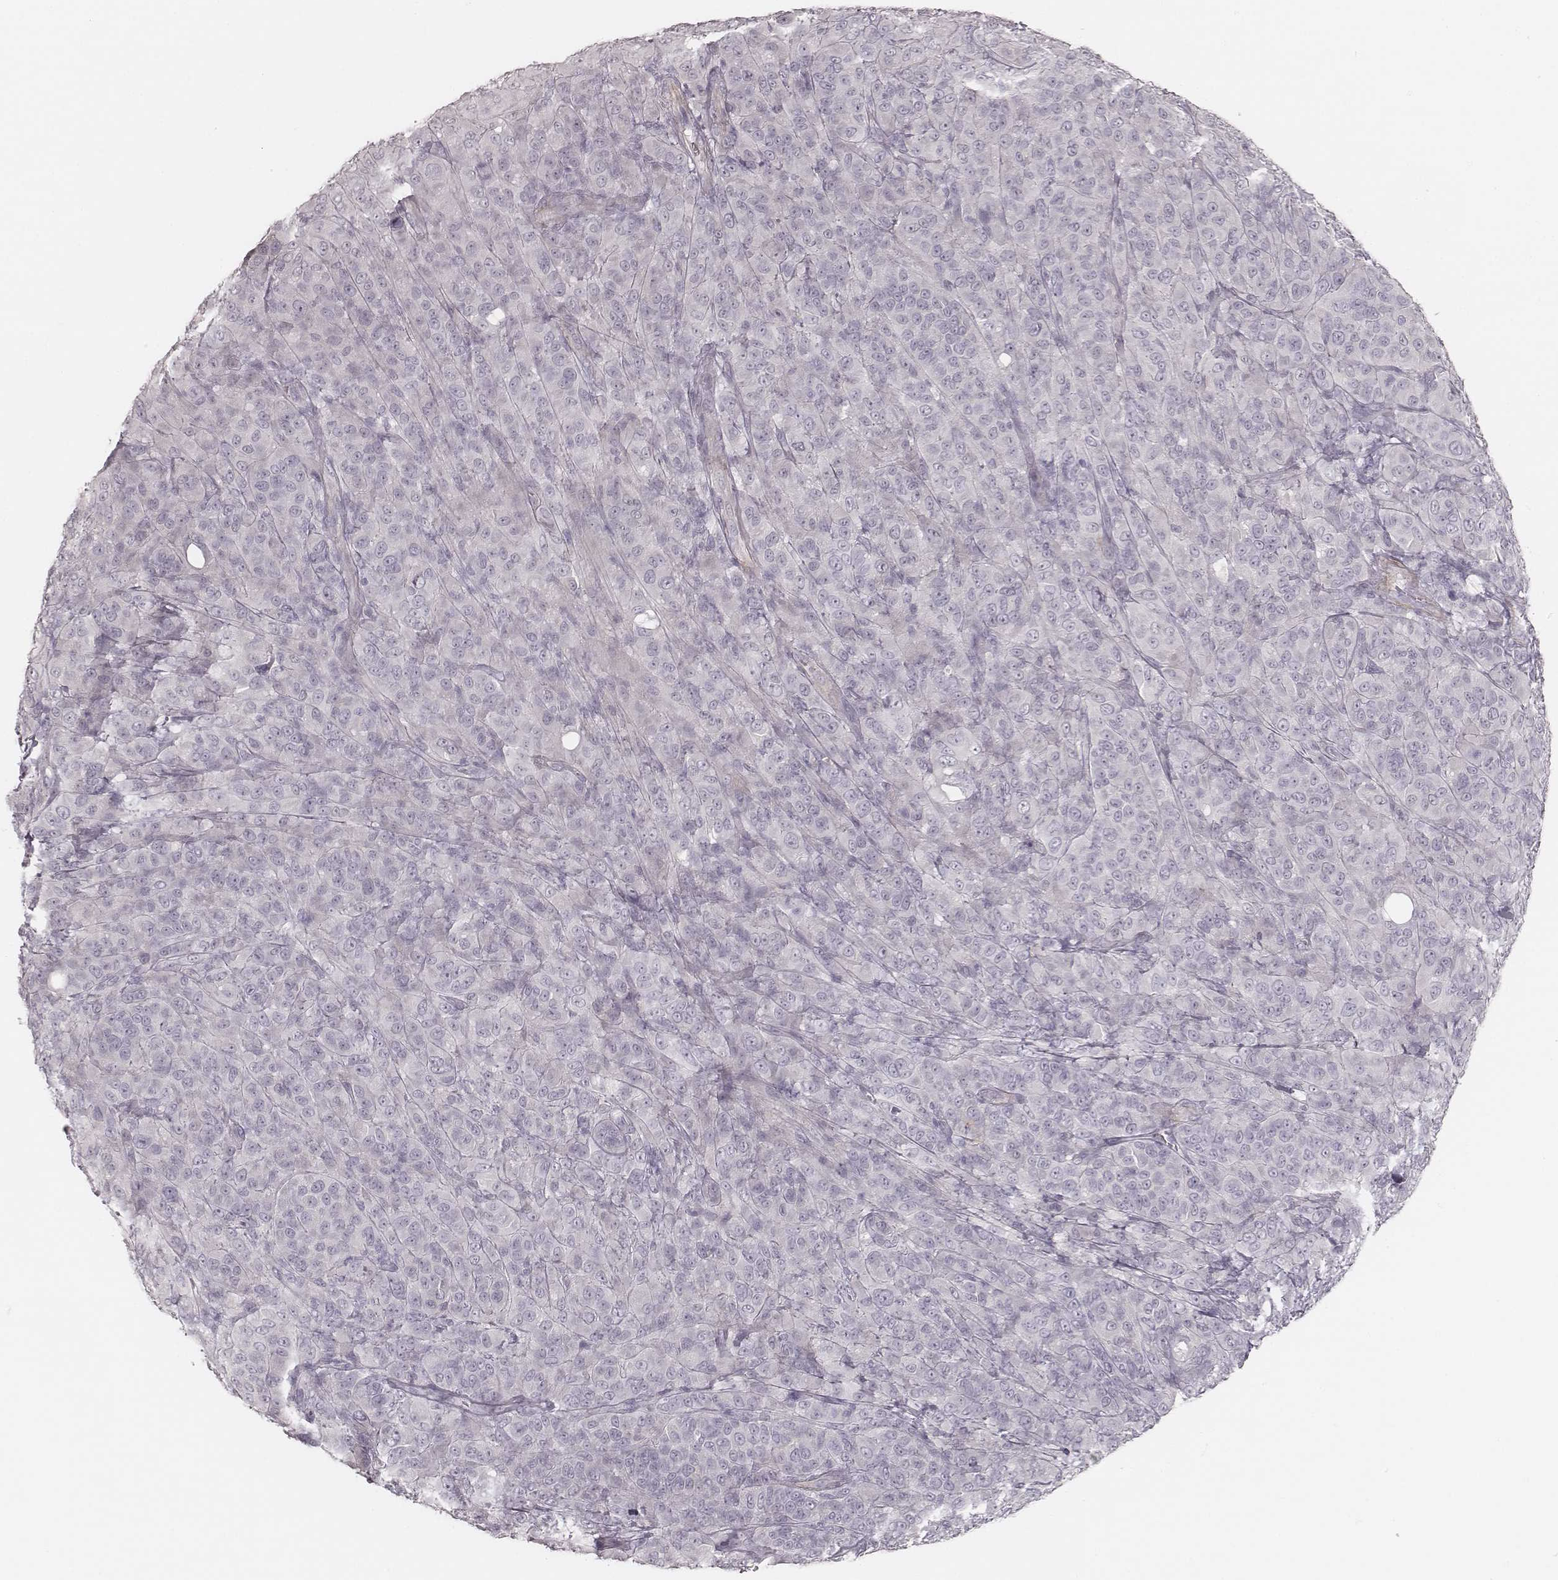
{"staining": {"intensity": "negative", "quantity": "none", "location": "none"}, "tissue": "melanoma", "cell_type": "Tumor cells", "image_type": "cancer", "snomed": [{"axis": "morphology", "description": "Malignant melanoma, NOS"}, {"axis": "topography", "description": "Skin"}], "caption": "IHC image of malignant melanoma stained for a protein (brown), which reveals no positivity in tumor cells. (Brightfield microscopy of DAB immunohistochemistry (IHC) at high magnification).", "gene": "SPATA24", "patient": {"sex": "female", "age": 87}}